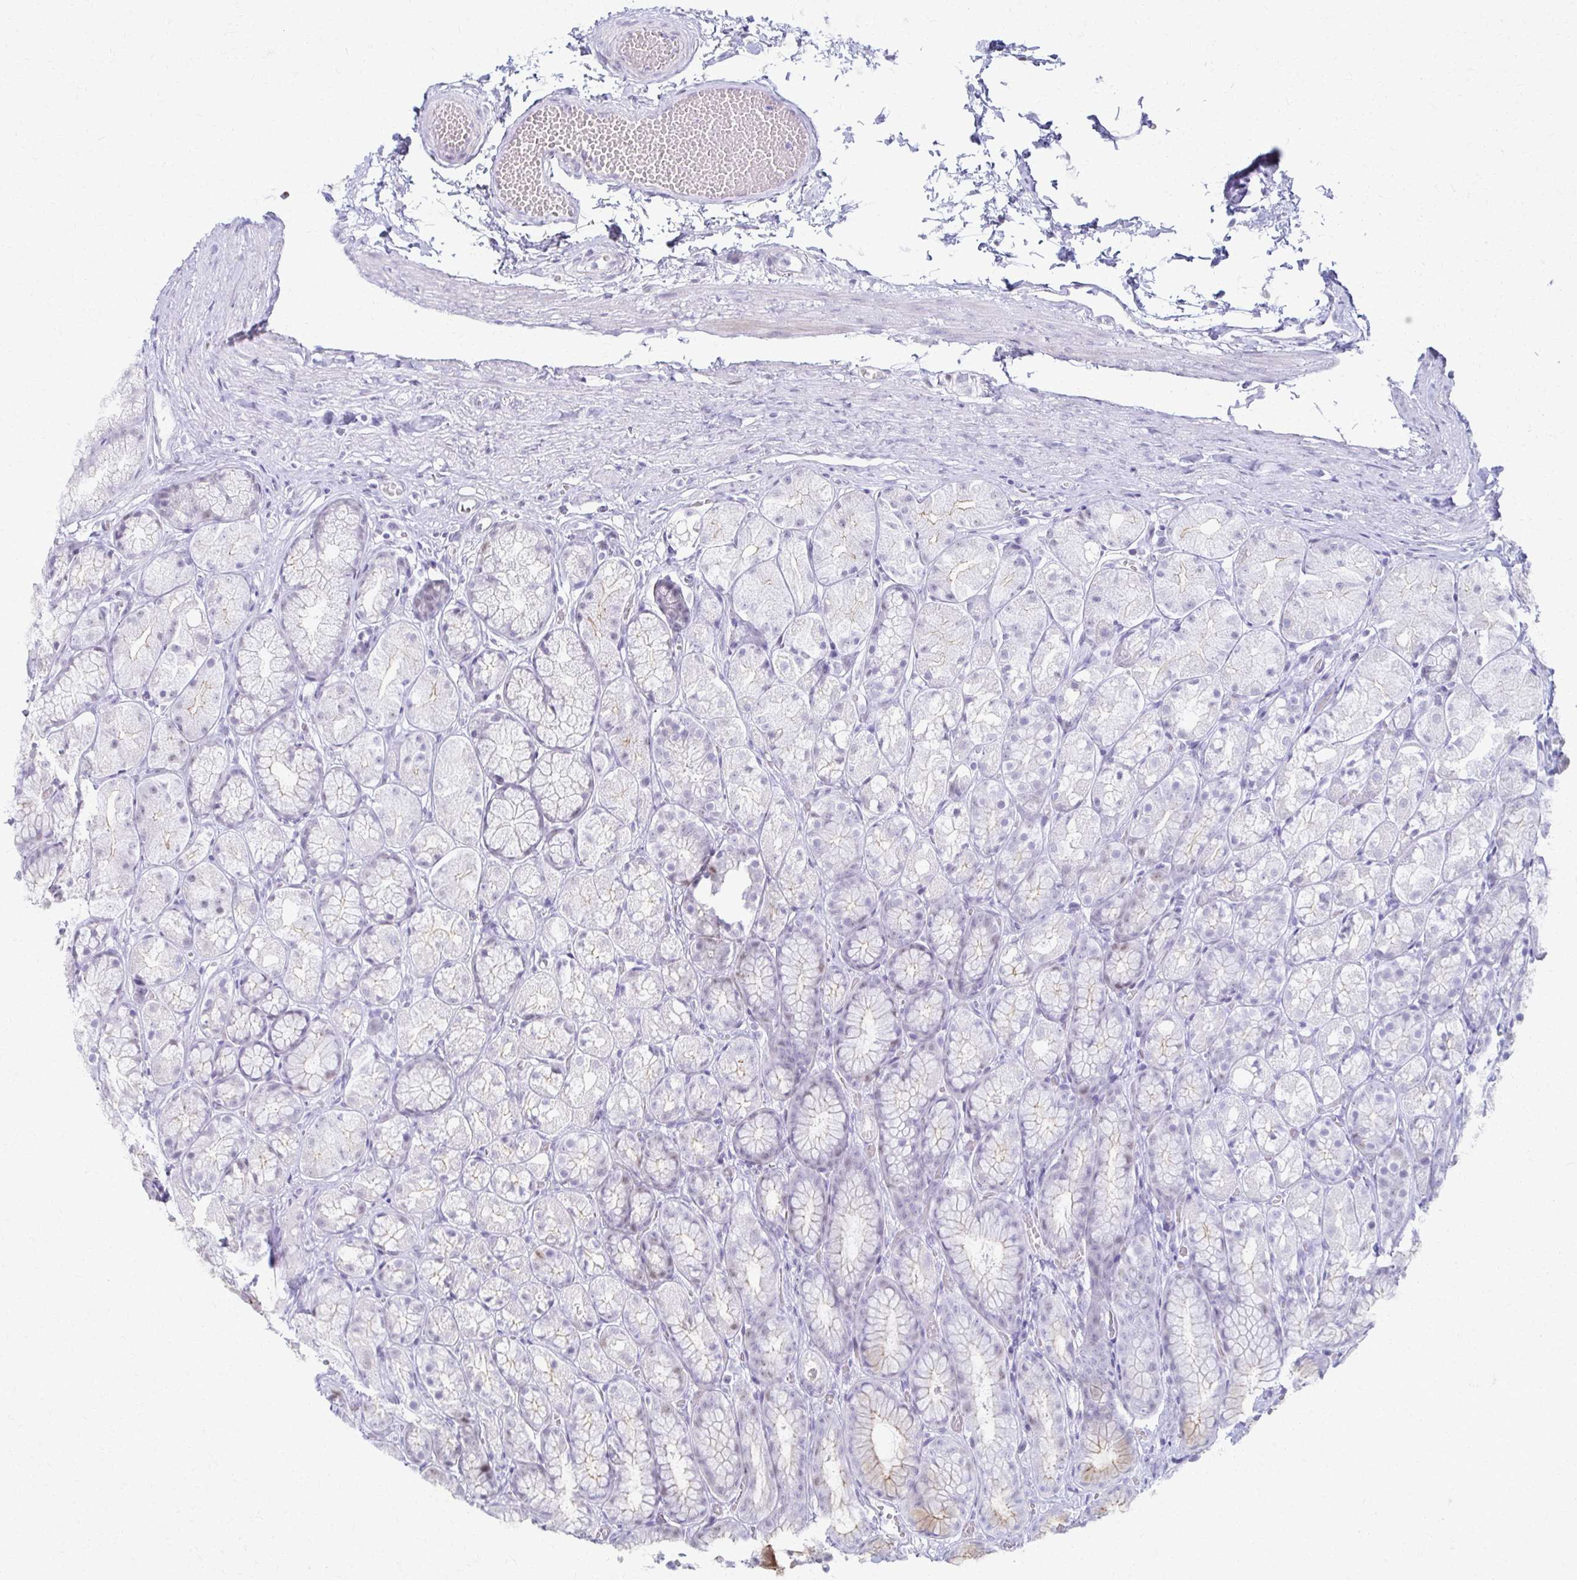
{"staining": {"intensity": "weak", "quantity": "<25%", "location": "cytoplasmic/membranous"}, "tissue": "stomach", "cell_type": "Glandular cells", "image_type": "normal", "snomed": [{"axis": "morphology", "description": "Normal tissue, NOS"}, {"axis": "topography", "description": "Stomach"}], "caption": "Benign stomach was stained to show a protein in brown. There is no significant expression in glandular cells. (DAB IHC with hematoxylin counter stain).", "gene": "MORC4", "patient": {"sex": "male", "age": 70}}